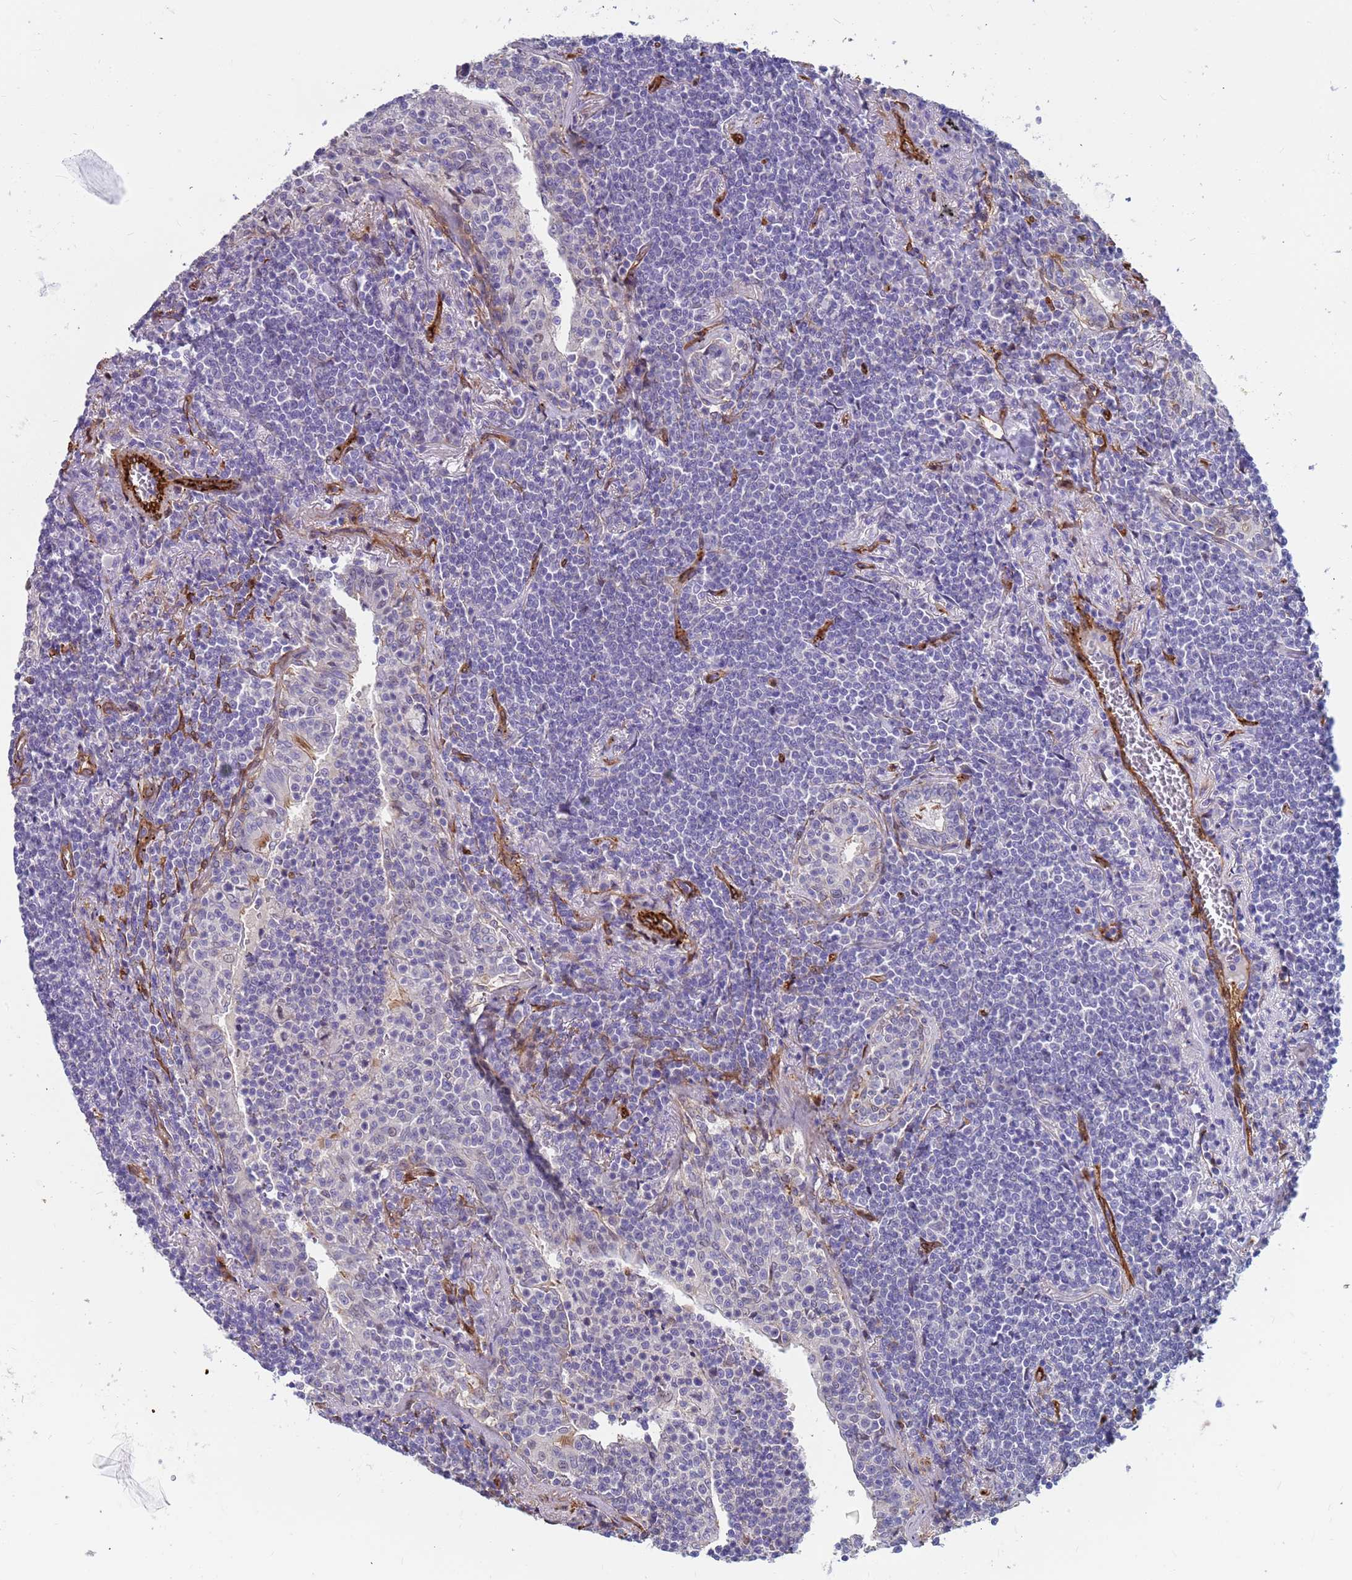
{"staining": {"intensity": "negative", "quantity": "none", "location": "none"}, "tissue": "lymphoma", "cell_type": "Tumor cells", "image_type": "cancer", "snomed": [{"axis": "morphology", "description": "Malignant lymphoma, non-Hodgkin's type, Low grade"}, {"axis": "topography", "description": "Lung"}], "caption": "IHC histopathology image of low-grade malignant lymphoma, non-Hodgkin's type stained for a protein (brown), which reveals no positivity in tumor cells. (DAB immunohistochemistry, high magnification).", "gene": "EHD2", "patient": {"sex": "female", "age": 71}}